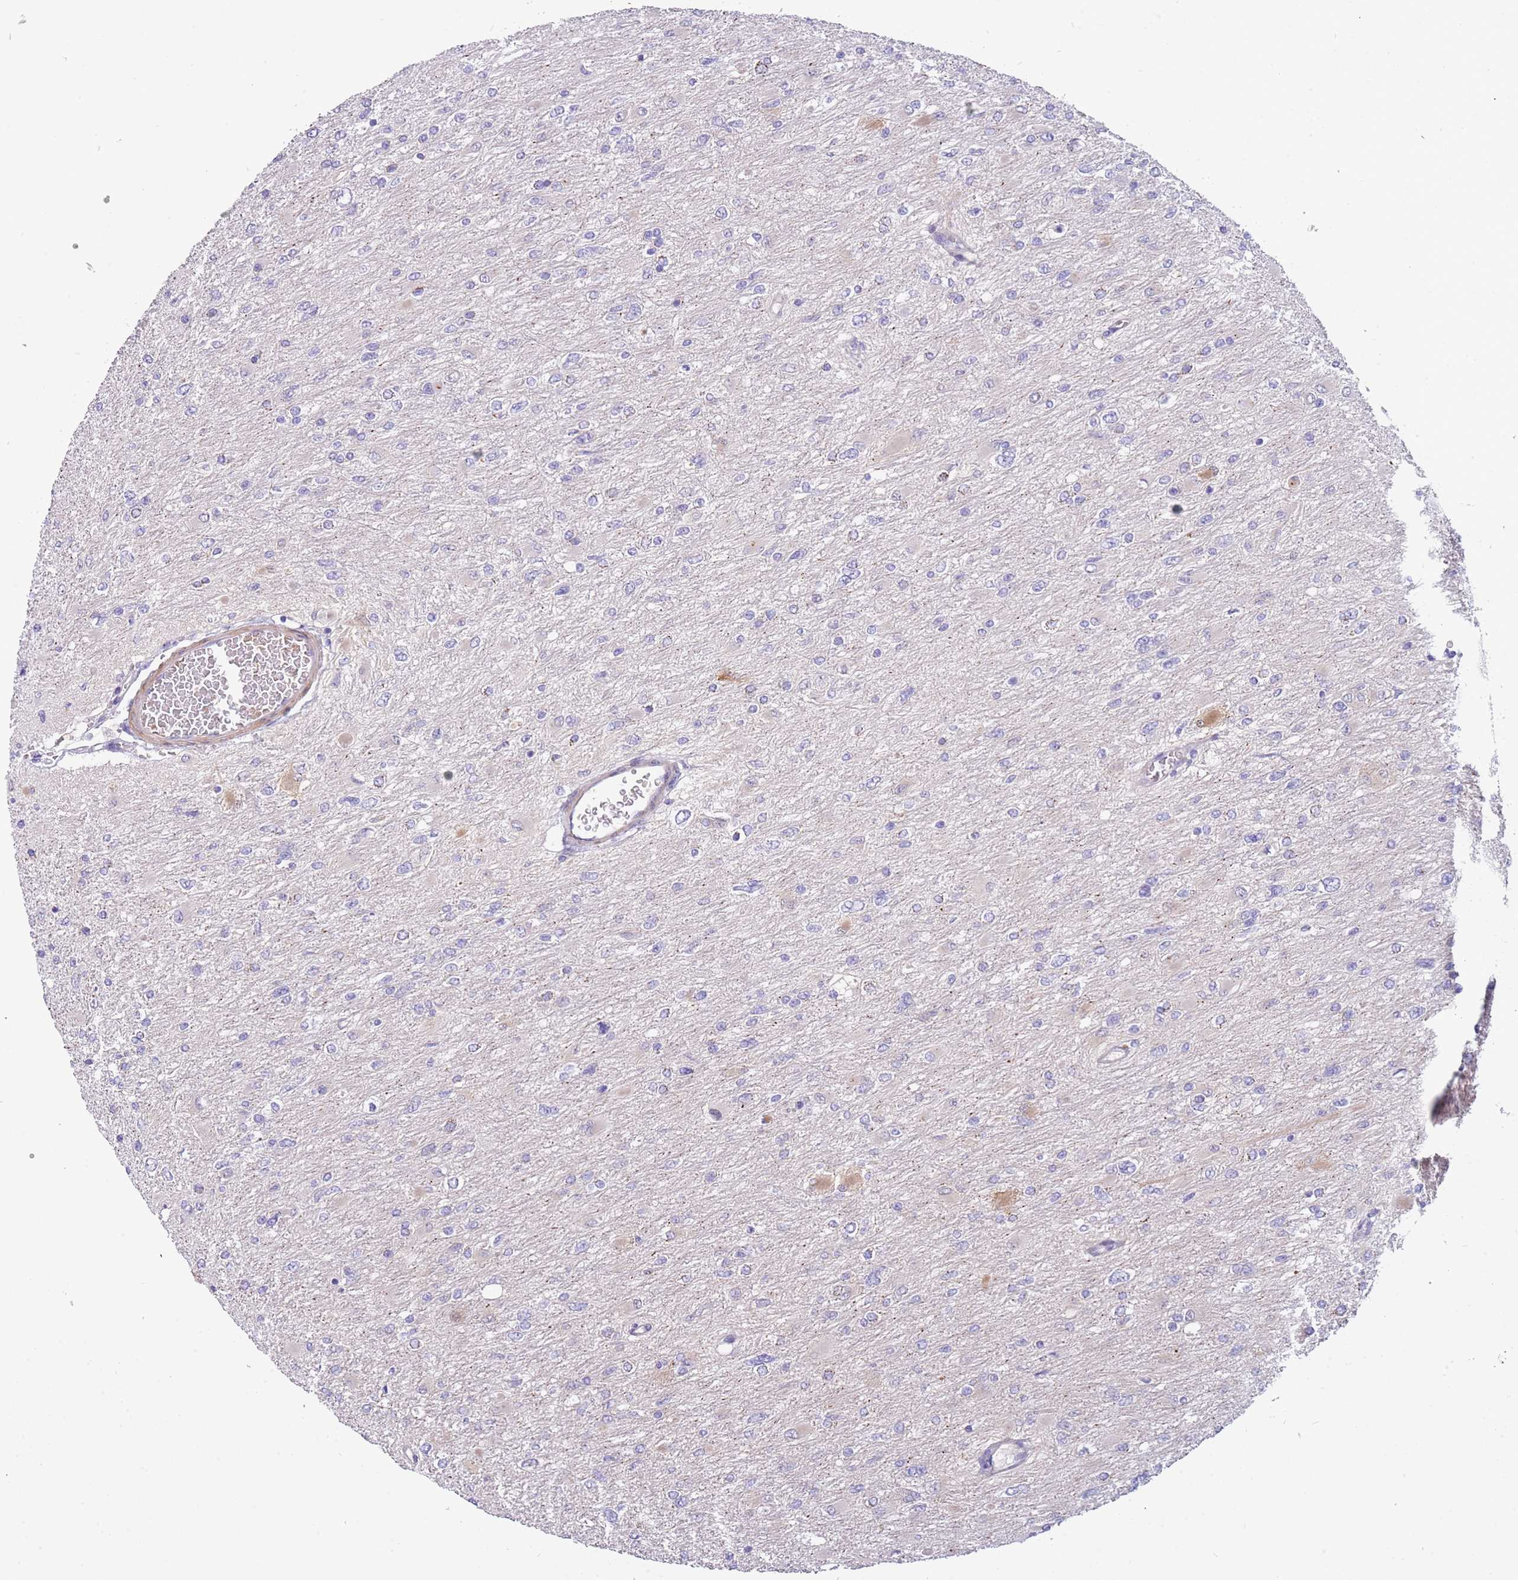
{"staining": {"intensity": "negative", "quantity": "none", "location": "none"}, "tissue": "glioma", "cell_type": "Tumor cells", "image_type": "cancer", "snomed": [{"axis": "morphology", "description": "Glioma, malignant, High grade"}, {"axis": "topography", "description": "Cerebral cortex"}], "caption": "This is a histopathology image of immunohistochemistry staining of malignant glioma (high-grade), which shows no expression in tumor cells.", "gene": "ITGB6", "patient": {"sex": "female", "age": 36}}